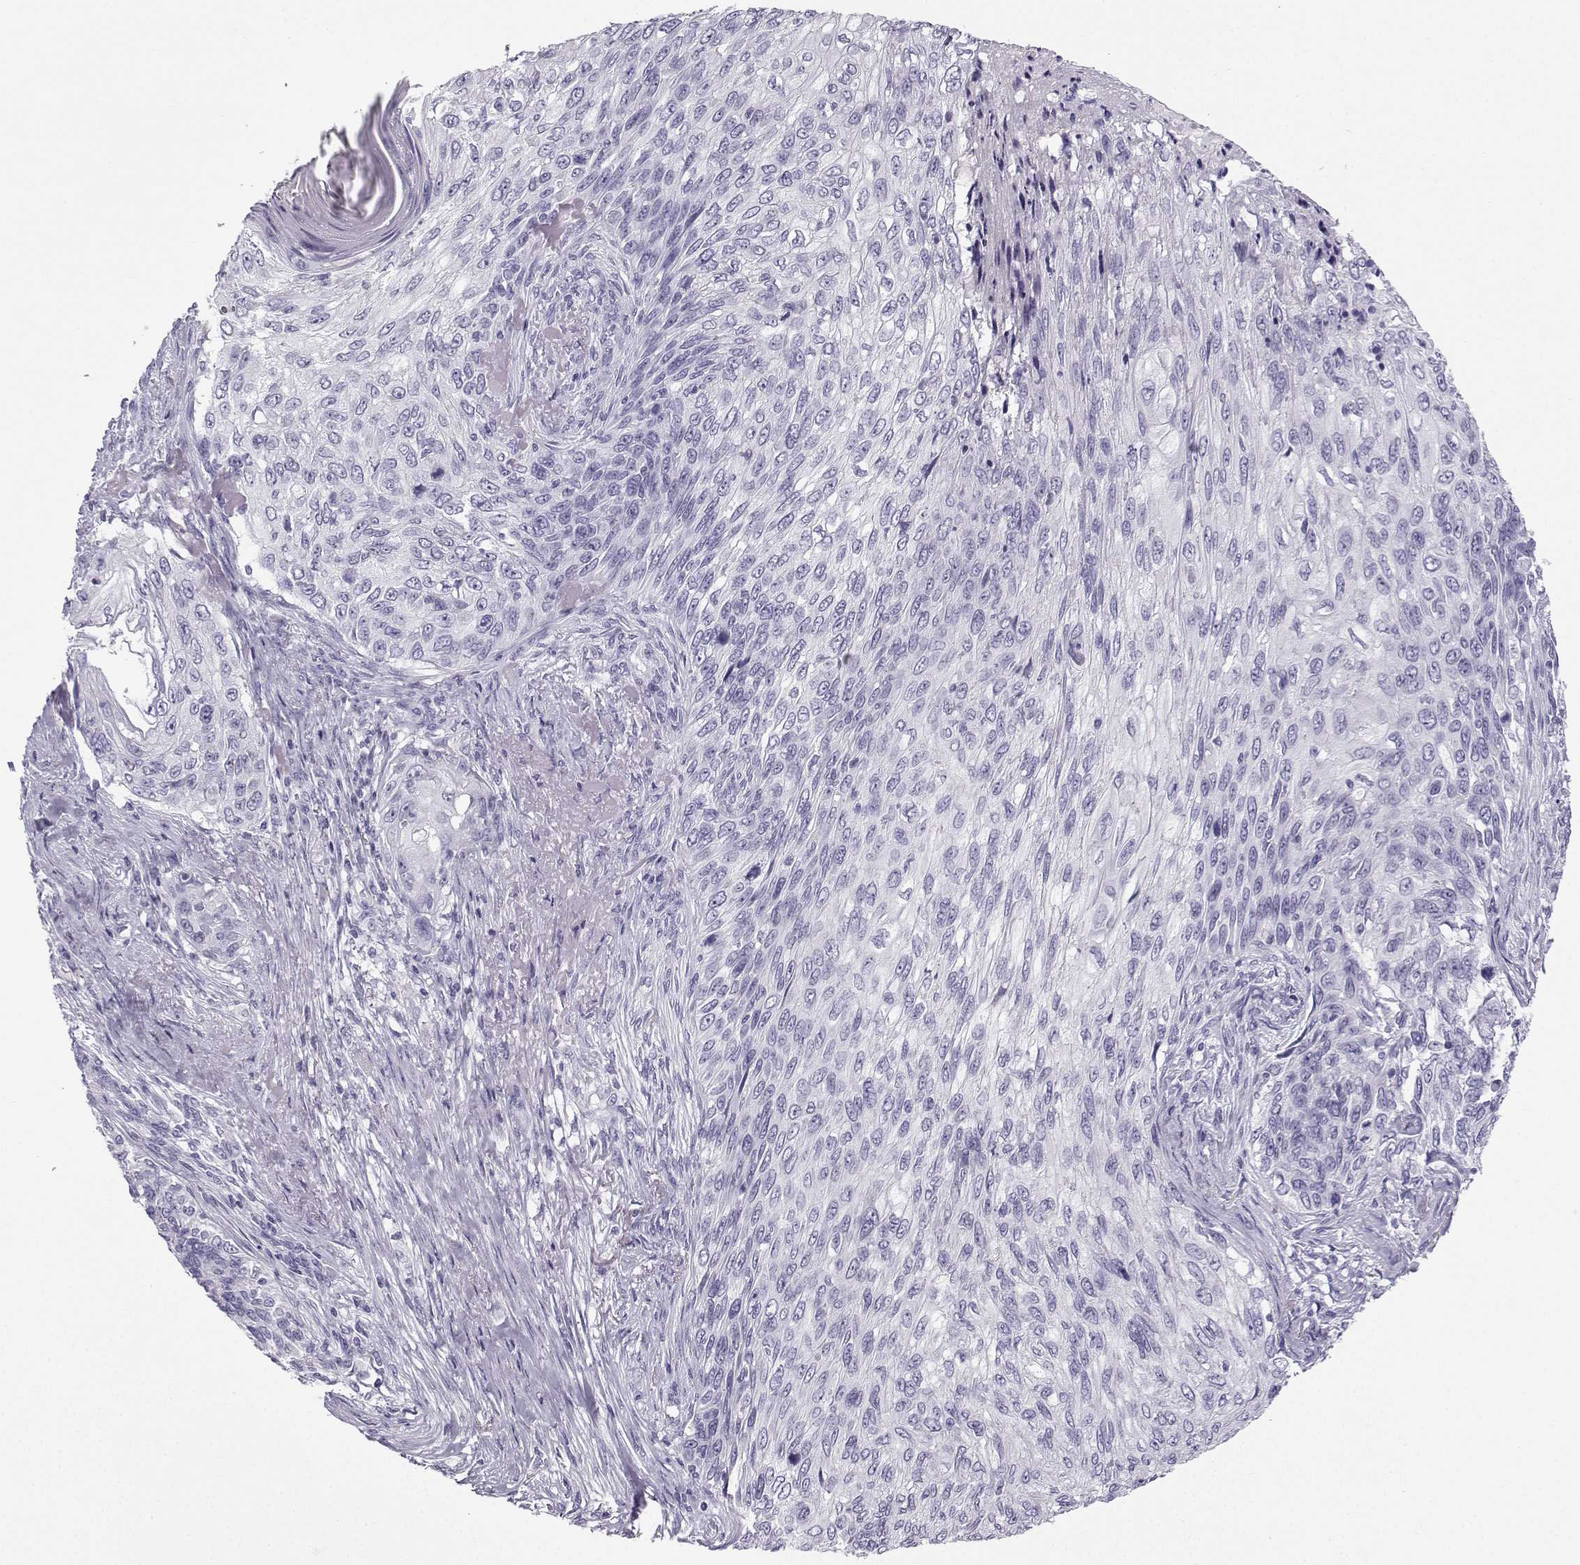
{"staining": {"intensity": "negative", "quantity": "none", "location": "none"}, "tissue": "skin cancer", "cell_type": "Tumor cells", "image_type": "cancer", "snomed": [{"axis": "morphology", "description": "Squamous cell carcinoma, NOS"}, {"axis": "topography", "description": "Skin"}], "caption": "DAB (3,3'-diaminobenzidine) immunohistochemical staining of skin cancer (squamous cell carcinoma) reveals no significant expression in tumor cells.", "gene": "ZBTB8B", "patient": {"sex": "male", "age": 92}}